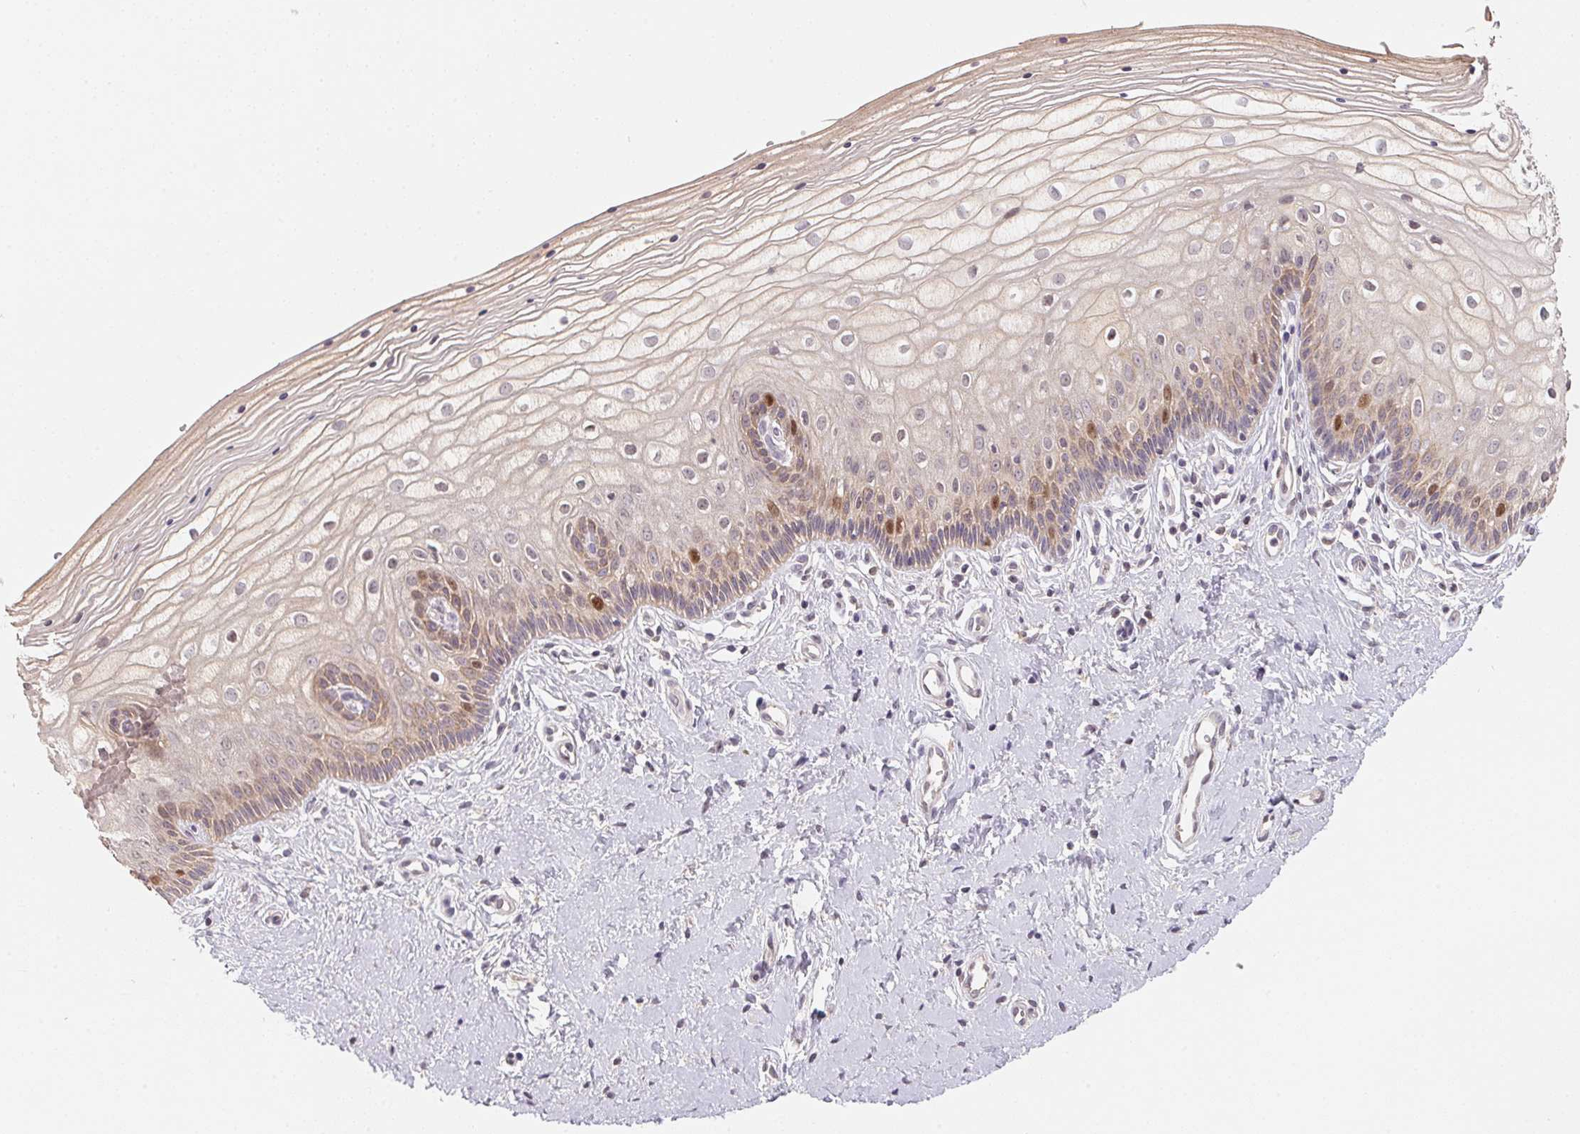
{"staining": {"intensity": "strong", "quantity": "<25%", "location": "nuclear"}, "tissue": "vagina", "cell_type": "Squamous epithelial cells", "image_type": "normal", "snomed": [{"axis": "morphology", "description": "Normal tissue, NOS"}, {"axis": "topography", "description": "Vagina"}], "caption": "The micrograph demonstrates immunohistochemical staining of benign vagina. There is strong nuclear expression is present in about <25% of squamous epithelial cells. Using DAB (brown) and hematoxylin (blue) stains, captured at high magnification using brightfield microscopy.", "gene": "KIFC1", "patient": {"sex": "female", "age": 39}}